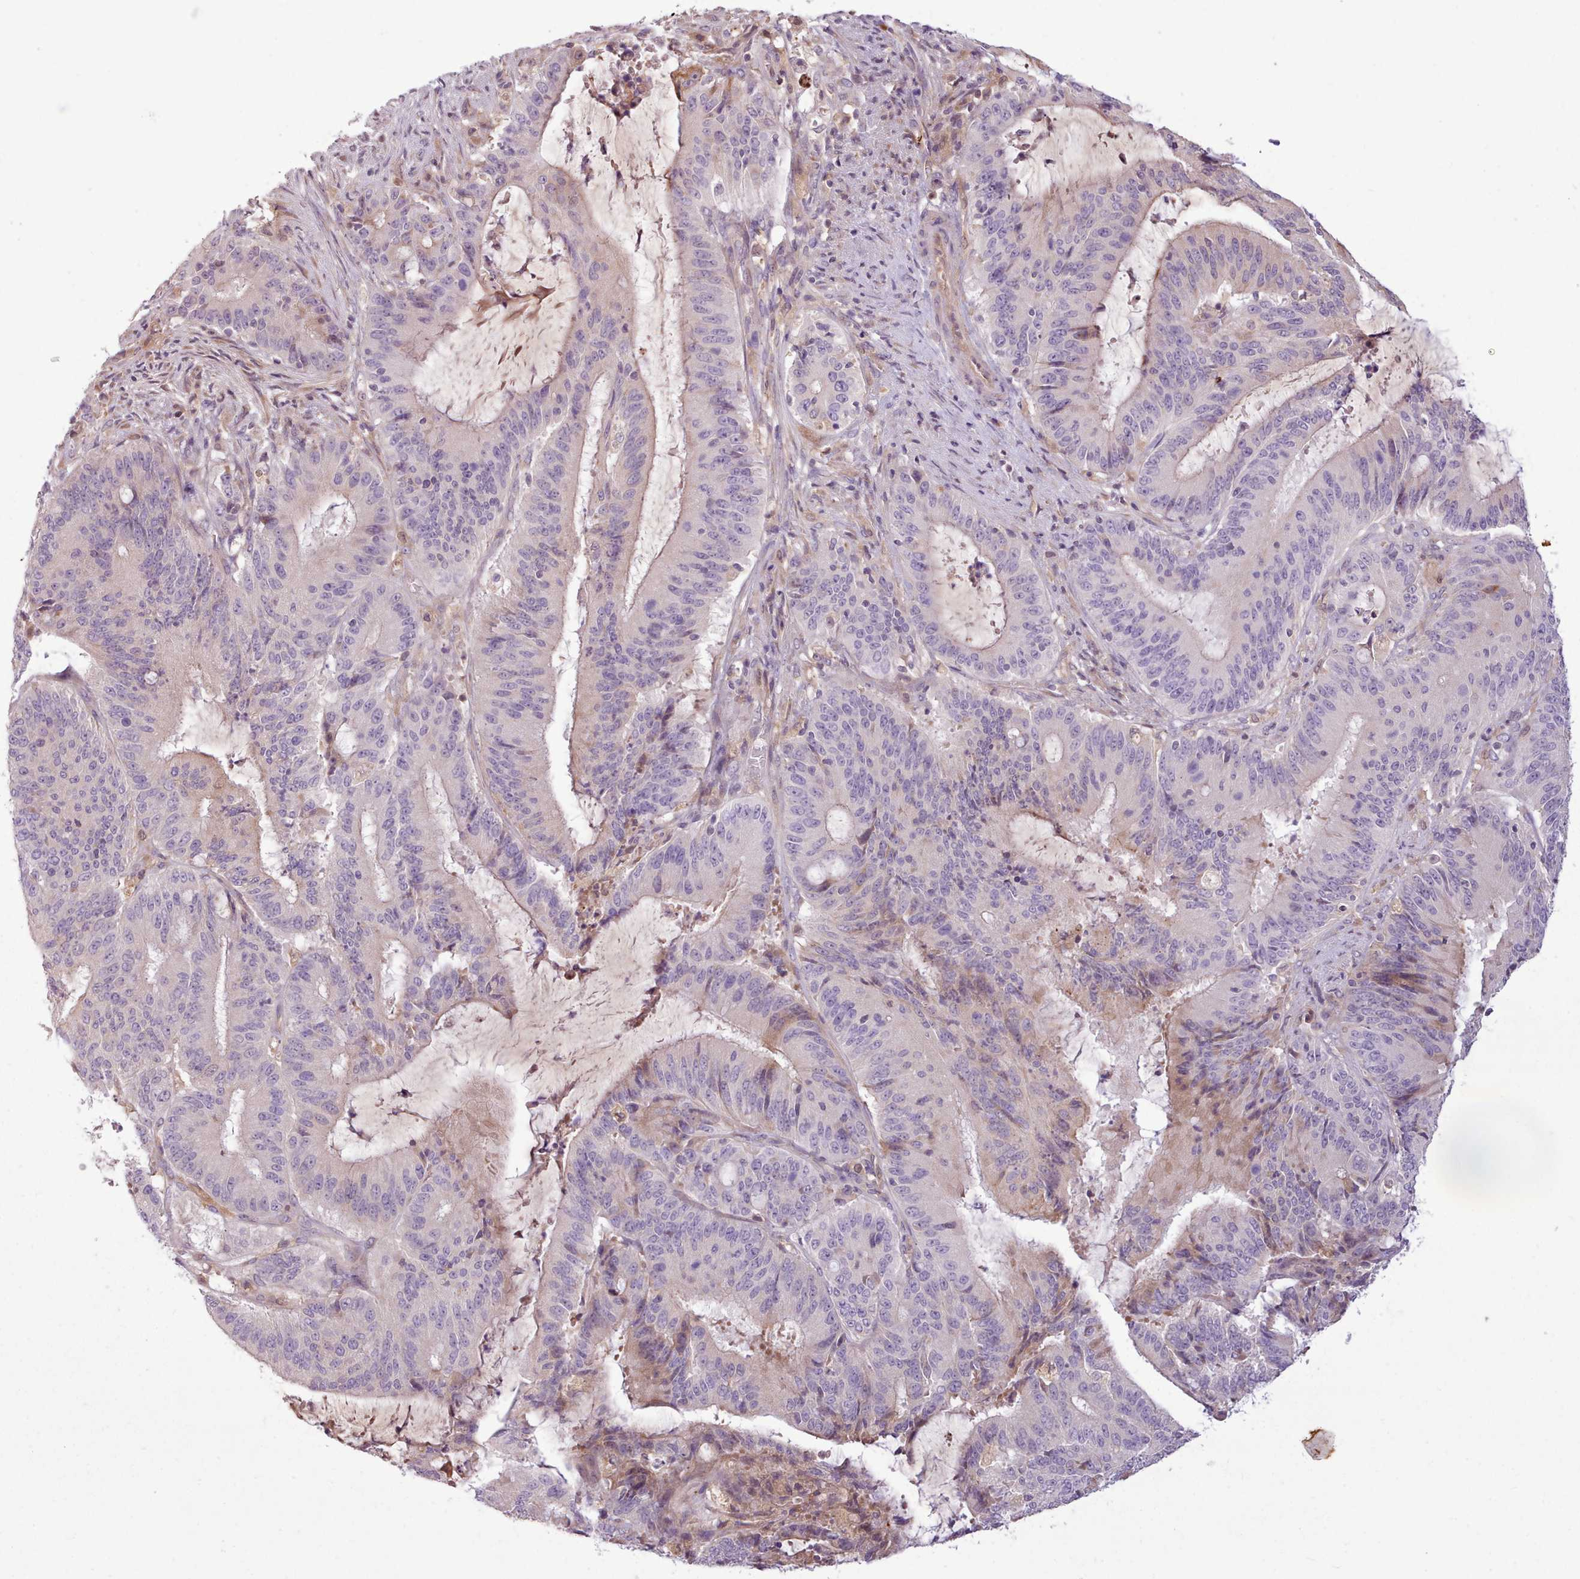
{"staining": {"intensity": "moderate", "quantity": "<25%", "location": "cytoplasmic/membranous"}, "tissue": "liver cancer", "cell_type": "Tumor cells", "image_type": "cancer", "snomed": [{"axis": "morphology", "description": "Normal tissue, NOS"}, {"axis": "morphology", "description": "Cholangiocarcinoma"}, {"axis": "topography", "description": "Liver"}, {"axis": "topography", "description": "Peripheral nerve tissue"}], "caption": "Liver cancer (cholangiocarcinoma) stained for a protein demonstrates moderate cytoplasmic/membranous positivity in tumor cells. The protein of interest is stained brown, and the nuclei are stained in blue (DAB IHC with brightfield microscopy, high magnification).", "gene": "NMRK1", "patient": {"sex": "female", "age": 73}}